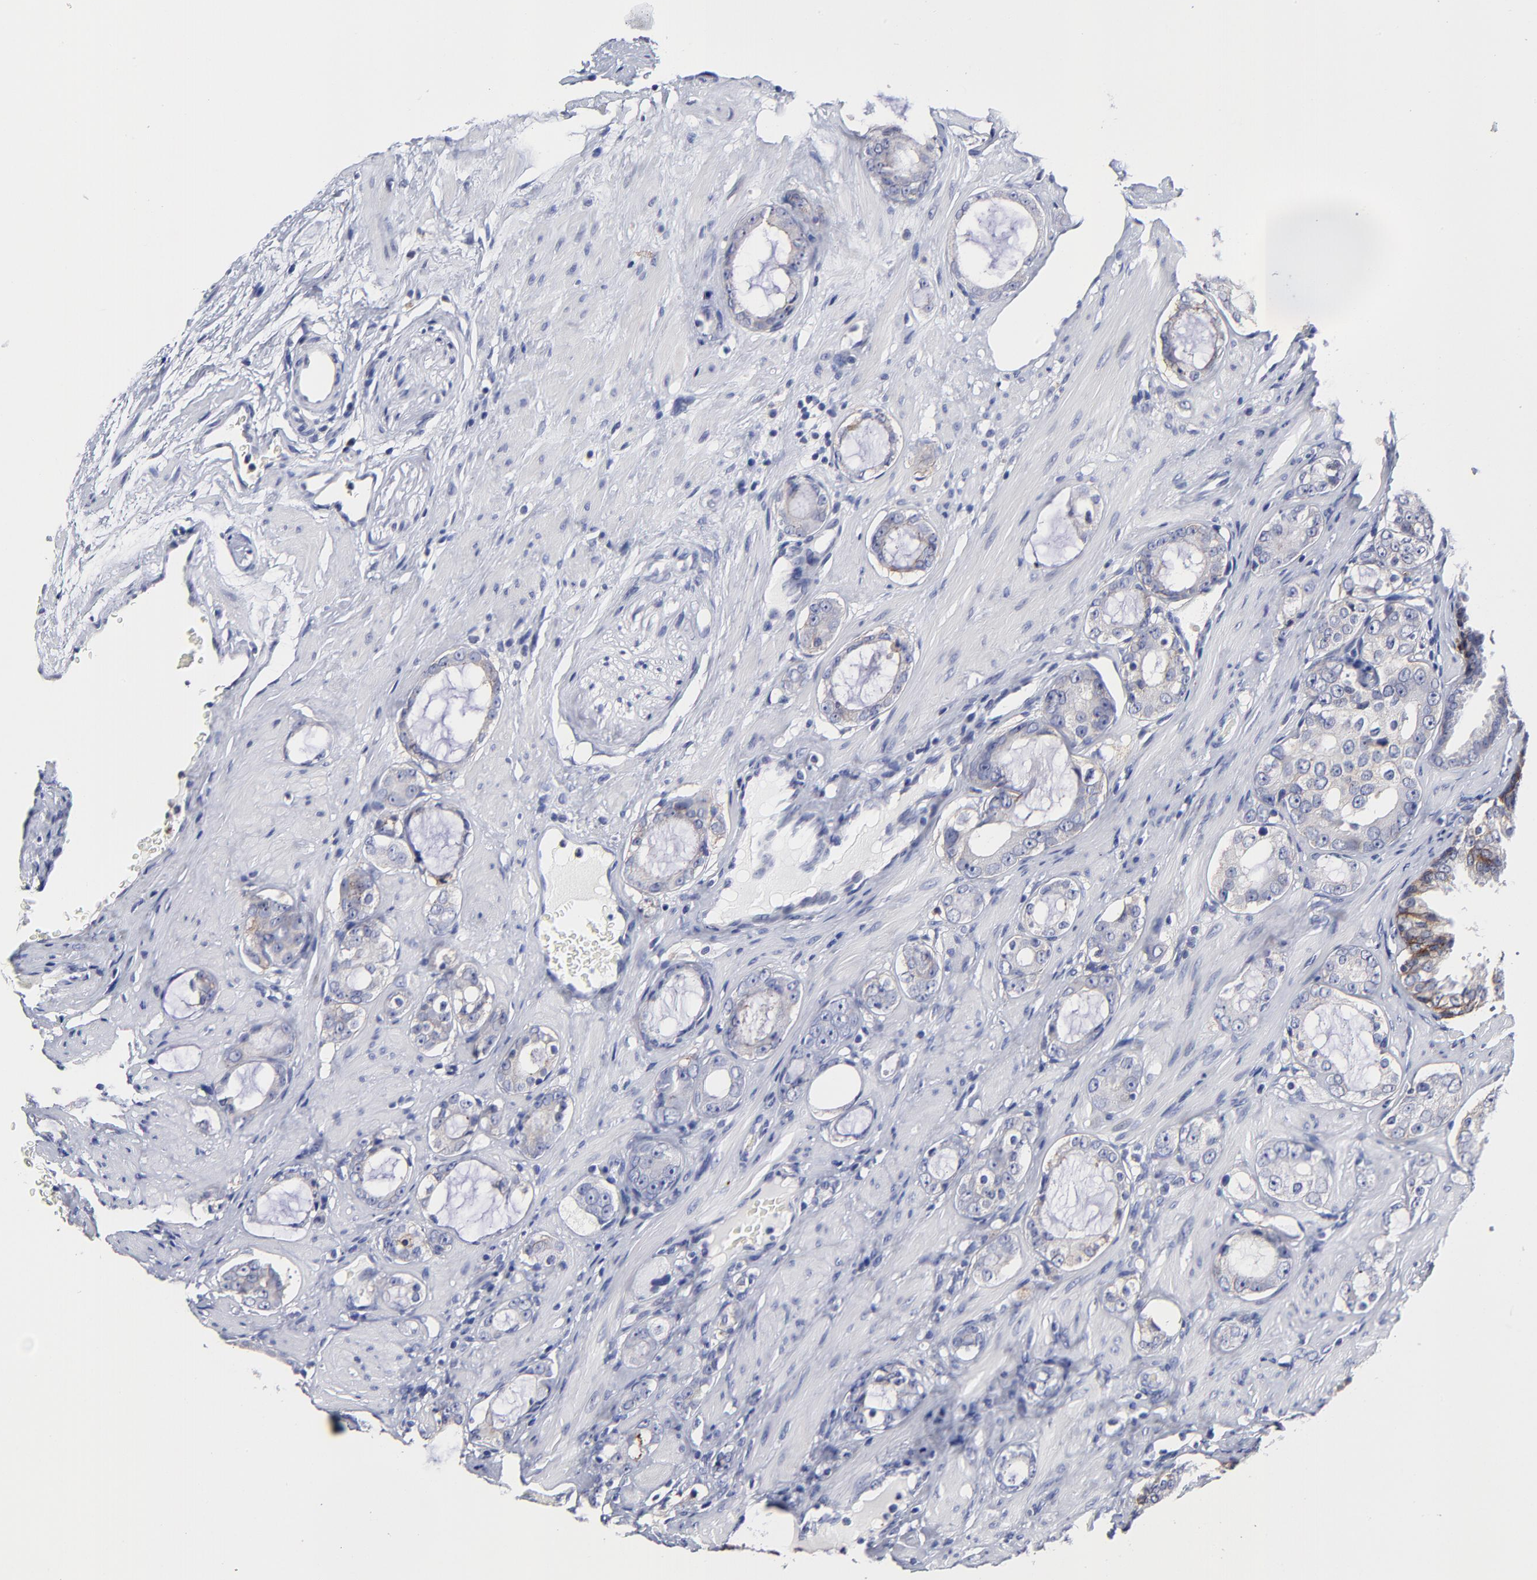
{"staining": {"intensity": "negative", "quantity": "none", "location": "none"}, "tissue": "prostate cancer", "cell_type": "Tumor cells", "image_type": "cancer", "snomed": [{"axis": "morphology", "description": "Adenocarcinoma, Medium grade"}, {"axis": "topography", "description": "Prostate"}], "caption": "Tumor cells show no significant protein staining in prostate cancer (adenocarcinoma (medium-grade)).", "gene": "CXADR", "patient": {"sex": "male", "age": 73}}